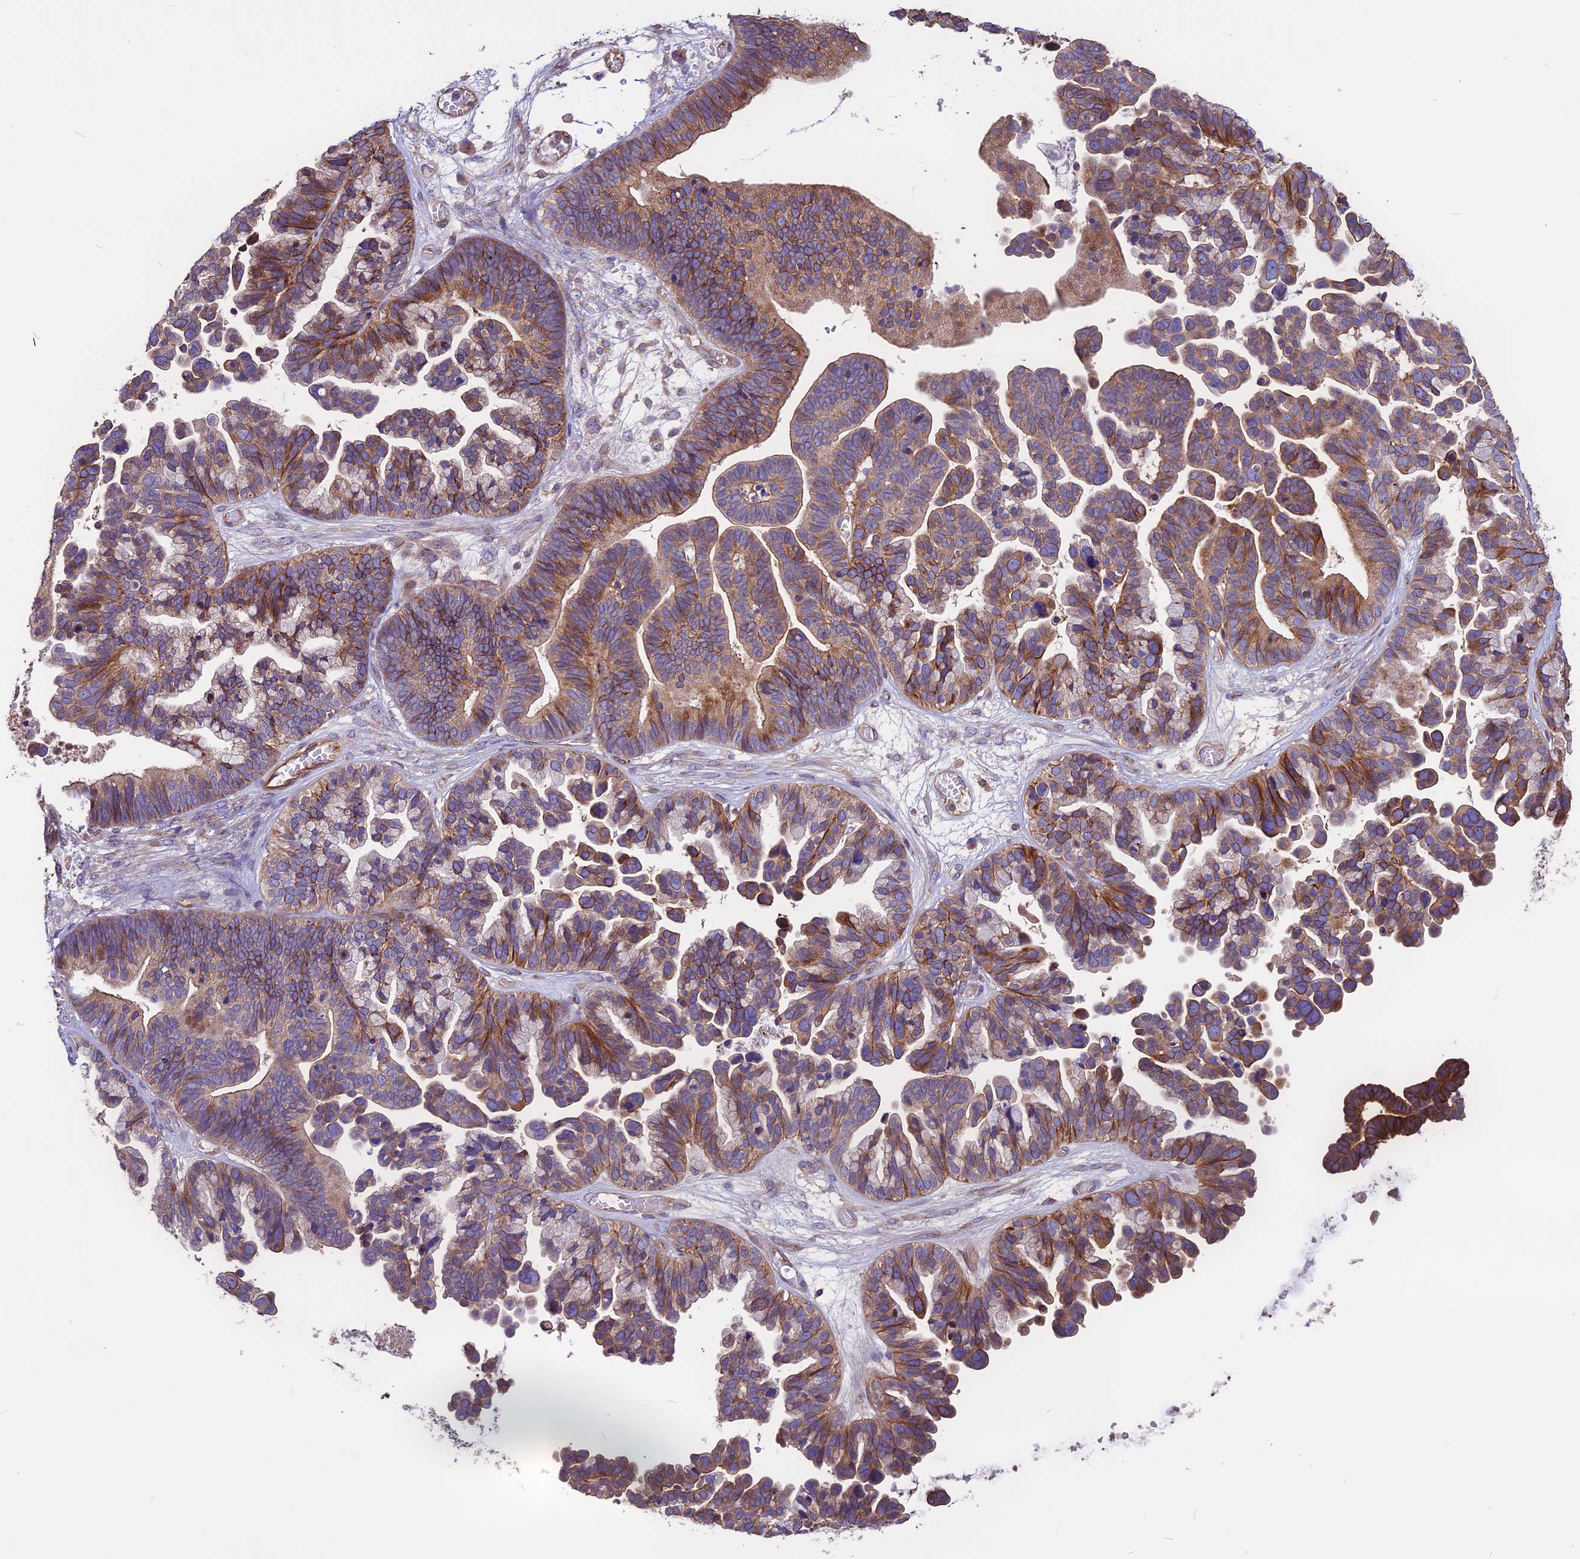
{"staining": {"intensity": "moderate", "quantity": ">75%", "location": "cytoplasmic/membranous"}, "tissue": "ovarian cancer", "cell_type": "Tumor cells", "image_type": "cancer", "snomed": [{"axis": "morphology", "description": "Cystadenocarcinoma, serous, NOS"}, {"axis": "topography", "description": "Ovary"}], "caption": "IHC staining of serous cystadenocarcinoma (ovarian), which displays medium levels of moderate cytoplasmic/membranous expression in about >75% of tumor cells indicating moderate cytoplasmic/membranous protein staining. The staining was performed using DAB (brown) for protein detection and nuclei were counterstained in hematoxylin (blue).", "gene": "ANO3", "patient": {"sex": "female", "age": 56}}